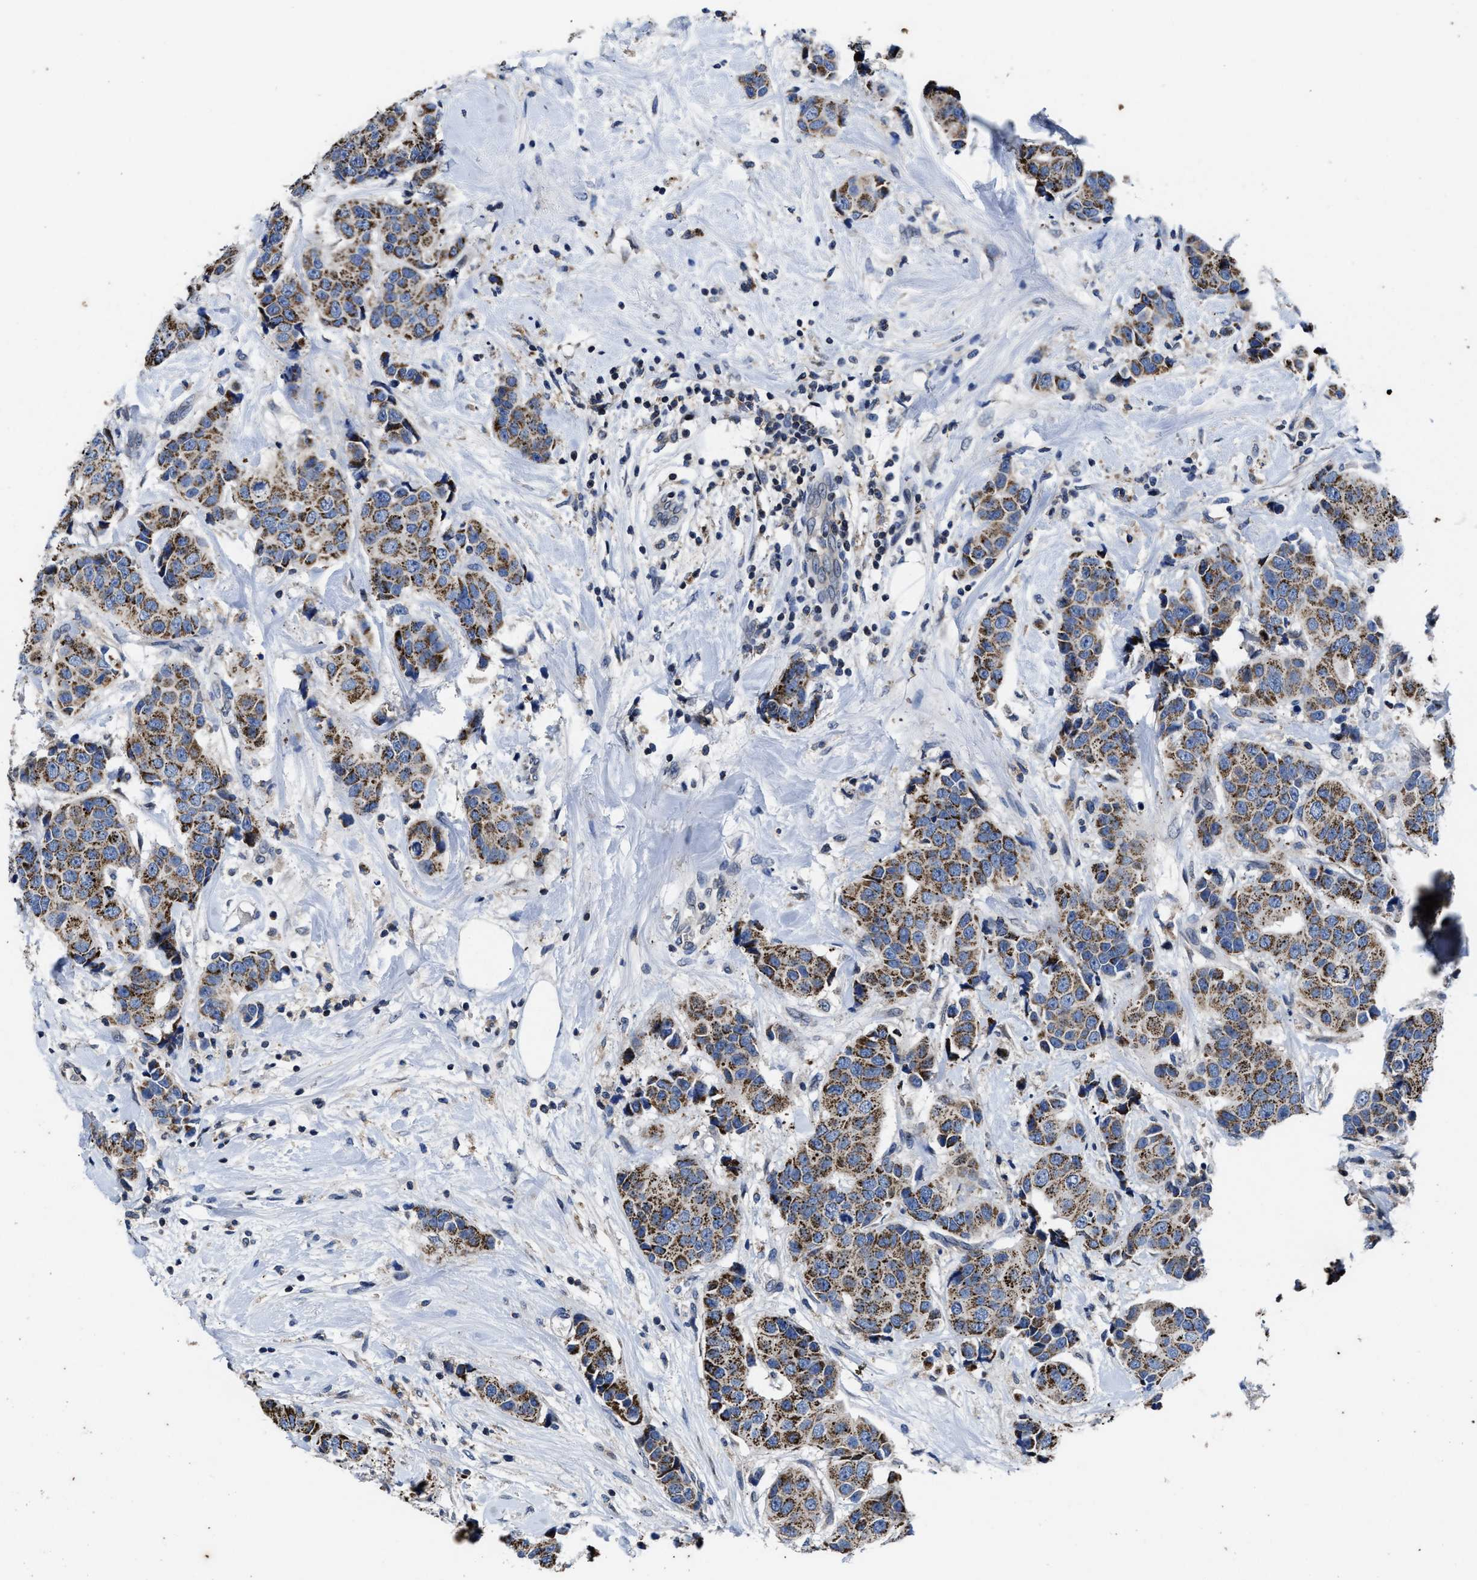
{"staining": {"intensity": "moderate", "quantity": ">75%", "location": "cytoplasmic/membranous"}, "tissue": "breast cancer", "cell_type": "Tumor cells", "image_type": "cancer", "snomed": [{"axis": "morphology", "description": "Normal tissue, NOS"}, {"axis": "morphology", "description": "Duct carcinoma"}, {"axis": "topography", "description": "Breast"}], "caption": "Breast cancer (infiltrating ductal carcinoma) was stained to show a protein in brown. There is medium levels of moderate cytoplasmic/membranous staining in about >75% of tumor cells. (Brightfield microscopy of DAB IHC at high magnification).", "gene": "CACNA1D", "patient": {"sex": "female", "age": 39}}